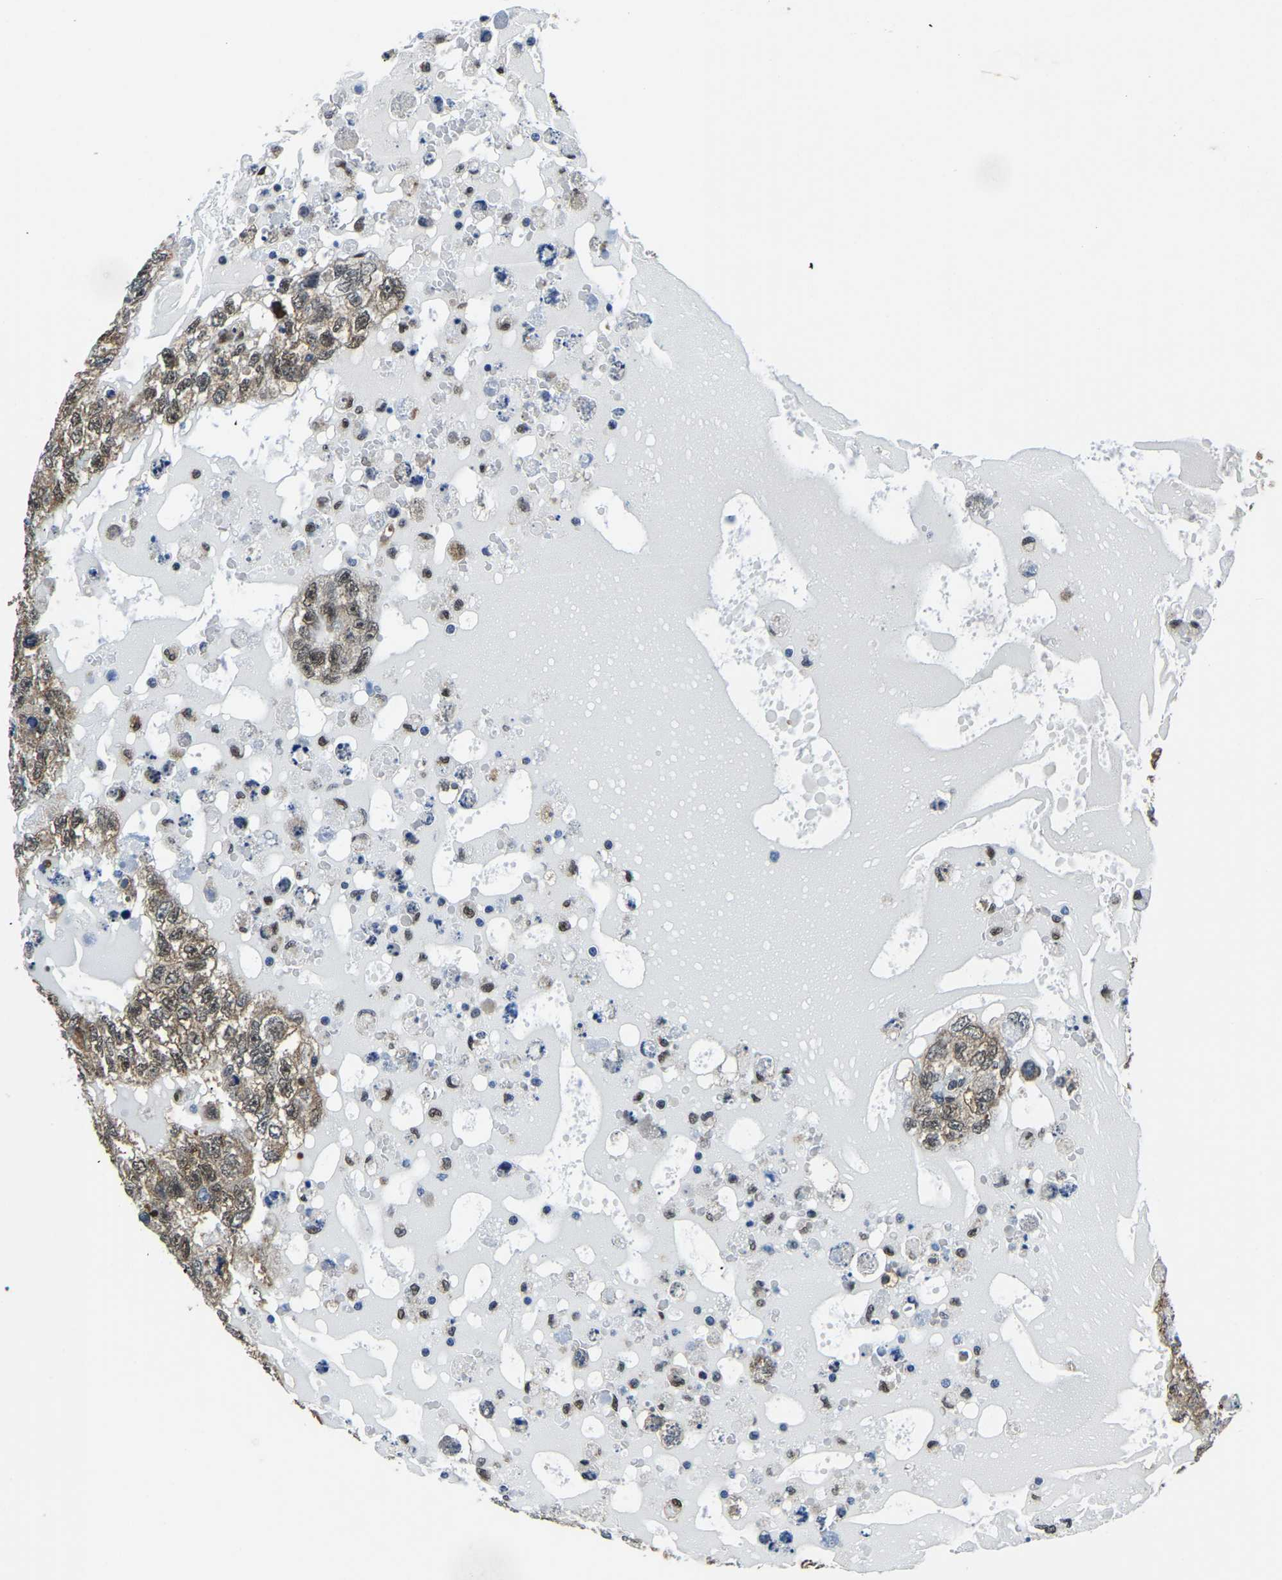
{"staining": {"intensity": "moderate", "quantity": ">75%", "location": "cytoplasmic/membranous,nuclear"}, "tissue": "testis cancer", "cell_type": "Tumor cells", "image_type": "cancer", "snomed": [{"axis": "morphology", "description": "Carcinoma, Embryonal, NOS"}, {"axis": "topography", "description": "Testis"}], "caption": "Human testis cancer stained with a brown dye displays moderate cytoplasmic/membranous and nuclear positive expression in approximately >75% of tumor cells.", "gene": "BNIP3L", "patient": {"sex": "male", "age": 36}}